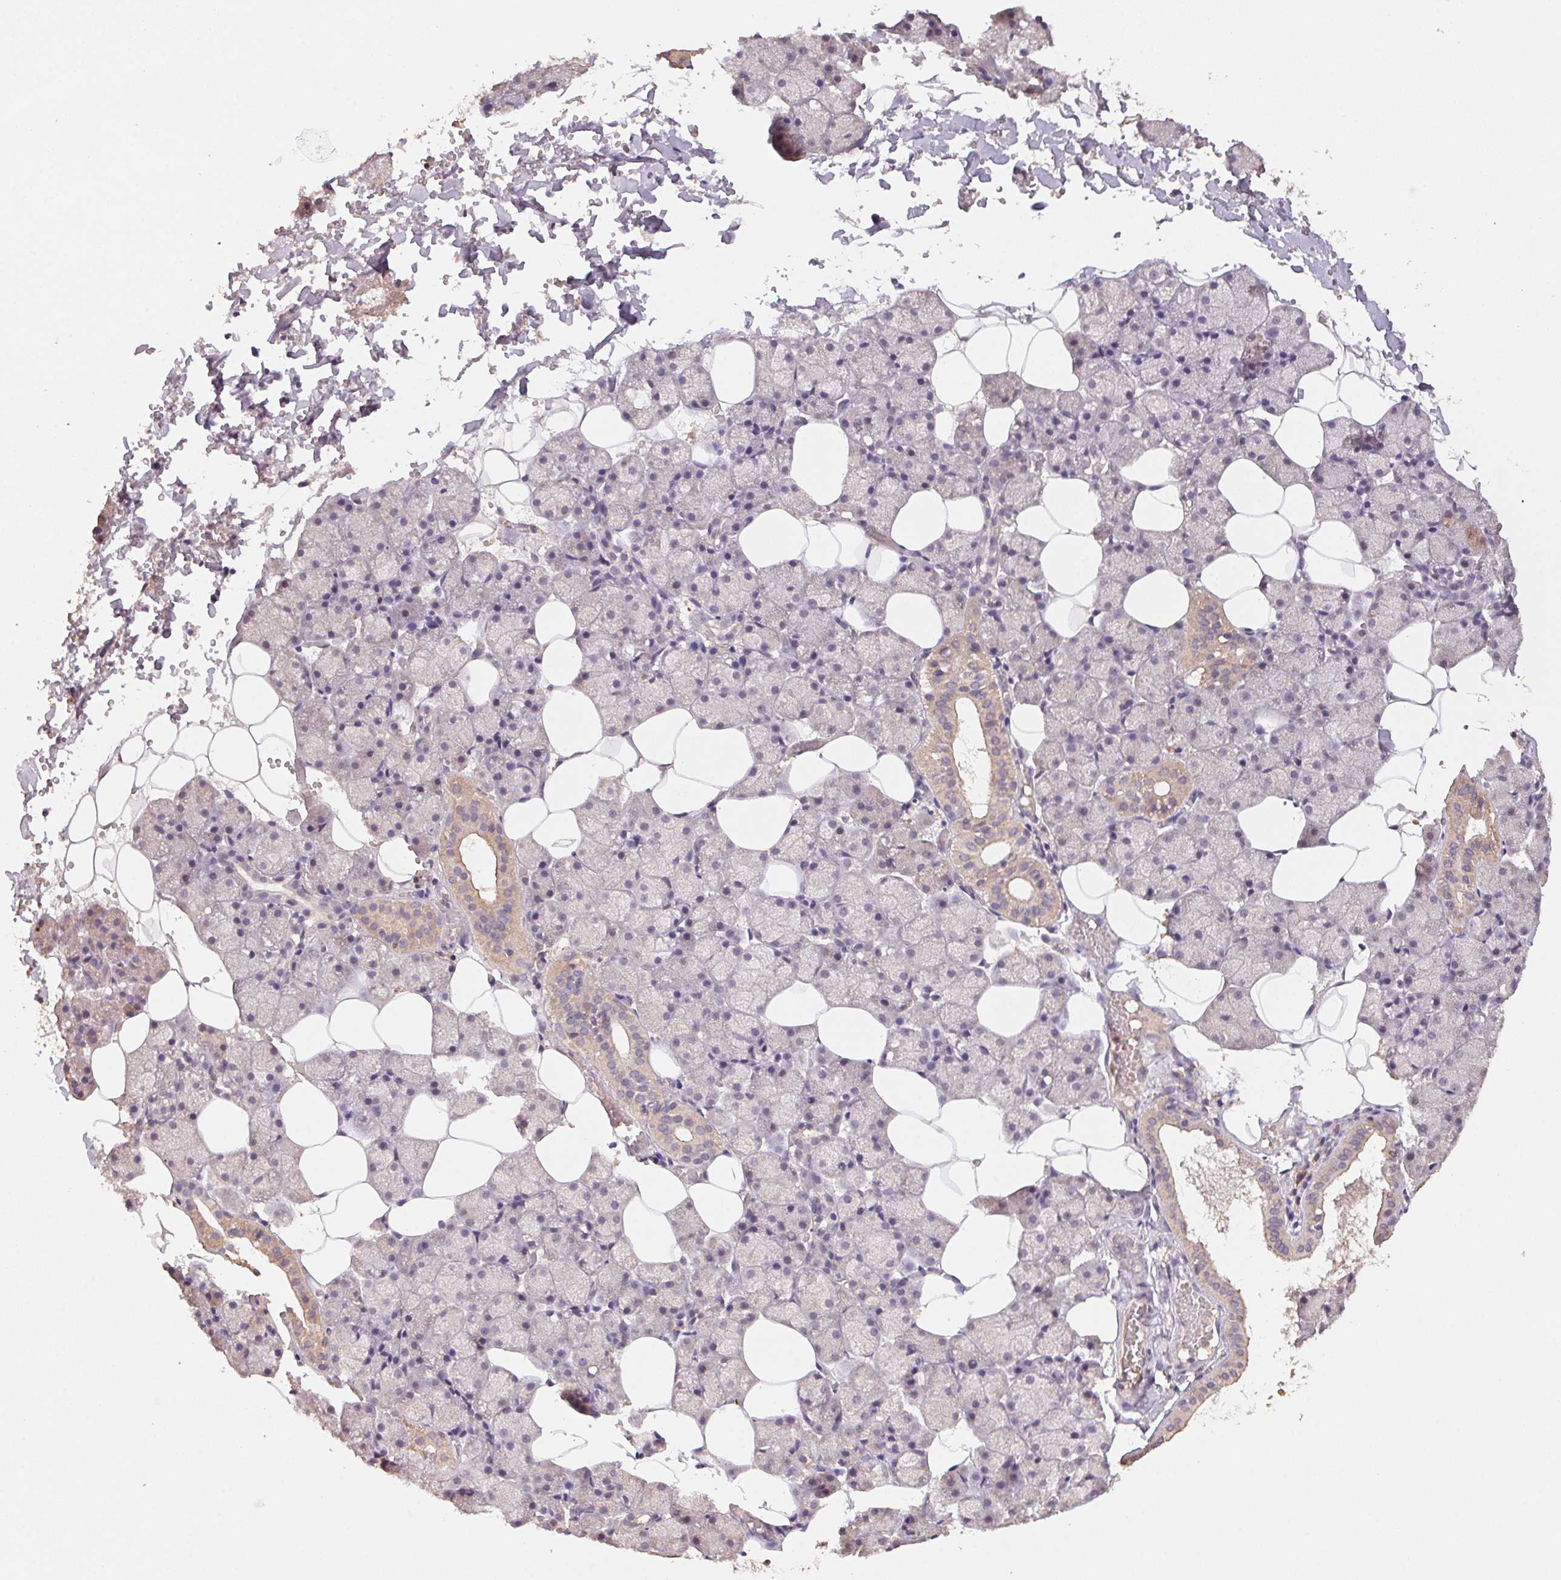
{"staining": {"intensity": "weak", "quantity": "<25%", "location": "cytoplasmic/membranous"}, "tissue": "salivary gland", "cell_type": "Glandular cells", "image_type": "normal", "snomed": [{"axis": "morphology", "description": "Normal tissue, NOS"}, {"axis": "topography", "description": "Salivary gland"}], "caption": "This is a photomicrograph of IHC staining of unremarkable salivary gland, which shows no expression in glandular cells.", "gene": "CENPF", "patient": {"sex": "male", "age": 38}}